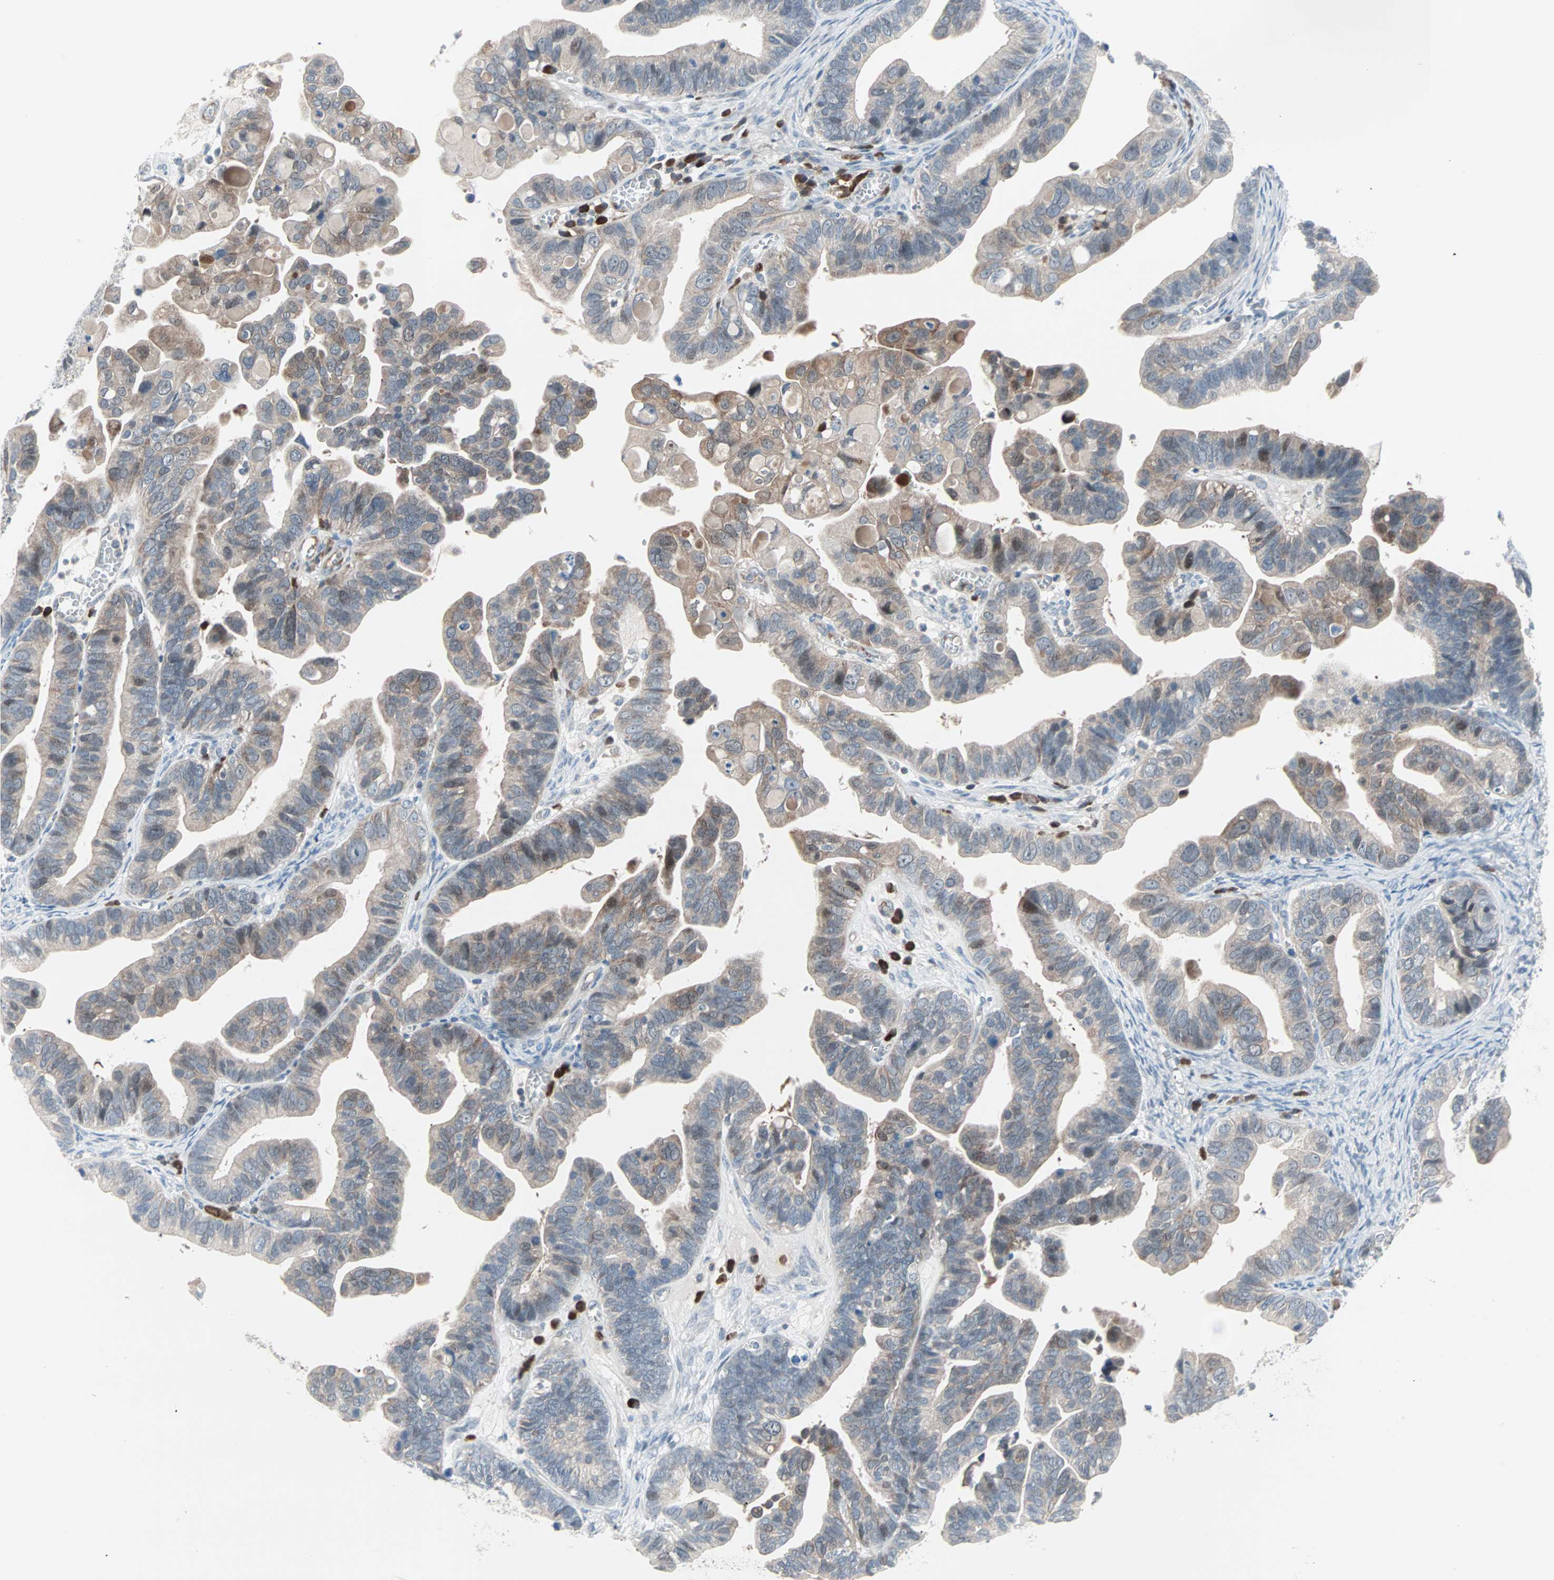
{"staining": {"intensity": "weak", "quantity": "<25%", "location": "cytoplasmic/membranous,nuclear"}, "tissue": "ovarian cancer", "cell_type": "Tumor cells", "image_type": "cancer", "snomed": [{"axis": "morphology", "description": "Cystadenocarcinoma, serous, NOS"}, {"axis": "topography", "description": "Ovary"}], "caption": "Tumor cells show no significant protein staining in serous cystadenocarcinoma (ovarian). The staining is performed using DAB brown chromogen with nuclei counter-stained in using hematoxylin.", "gene": "CASP3", "patient": {"sex": "female", "age": 56}}